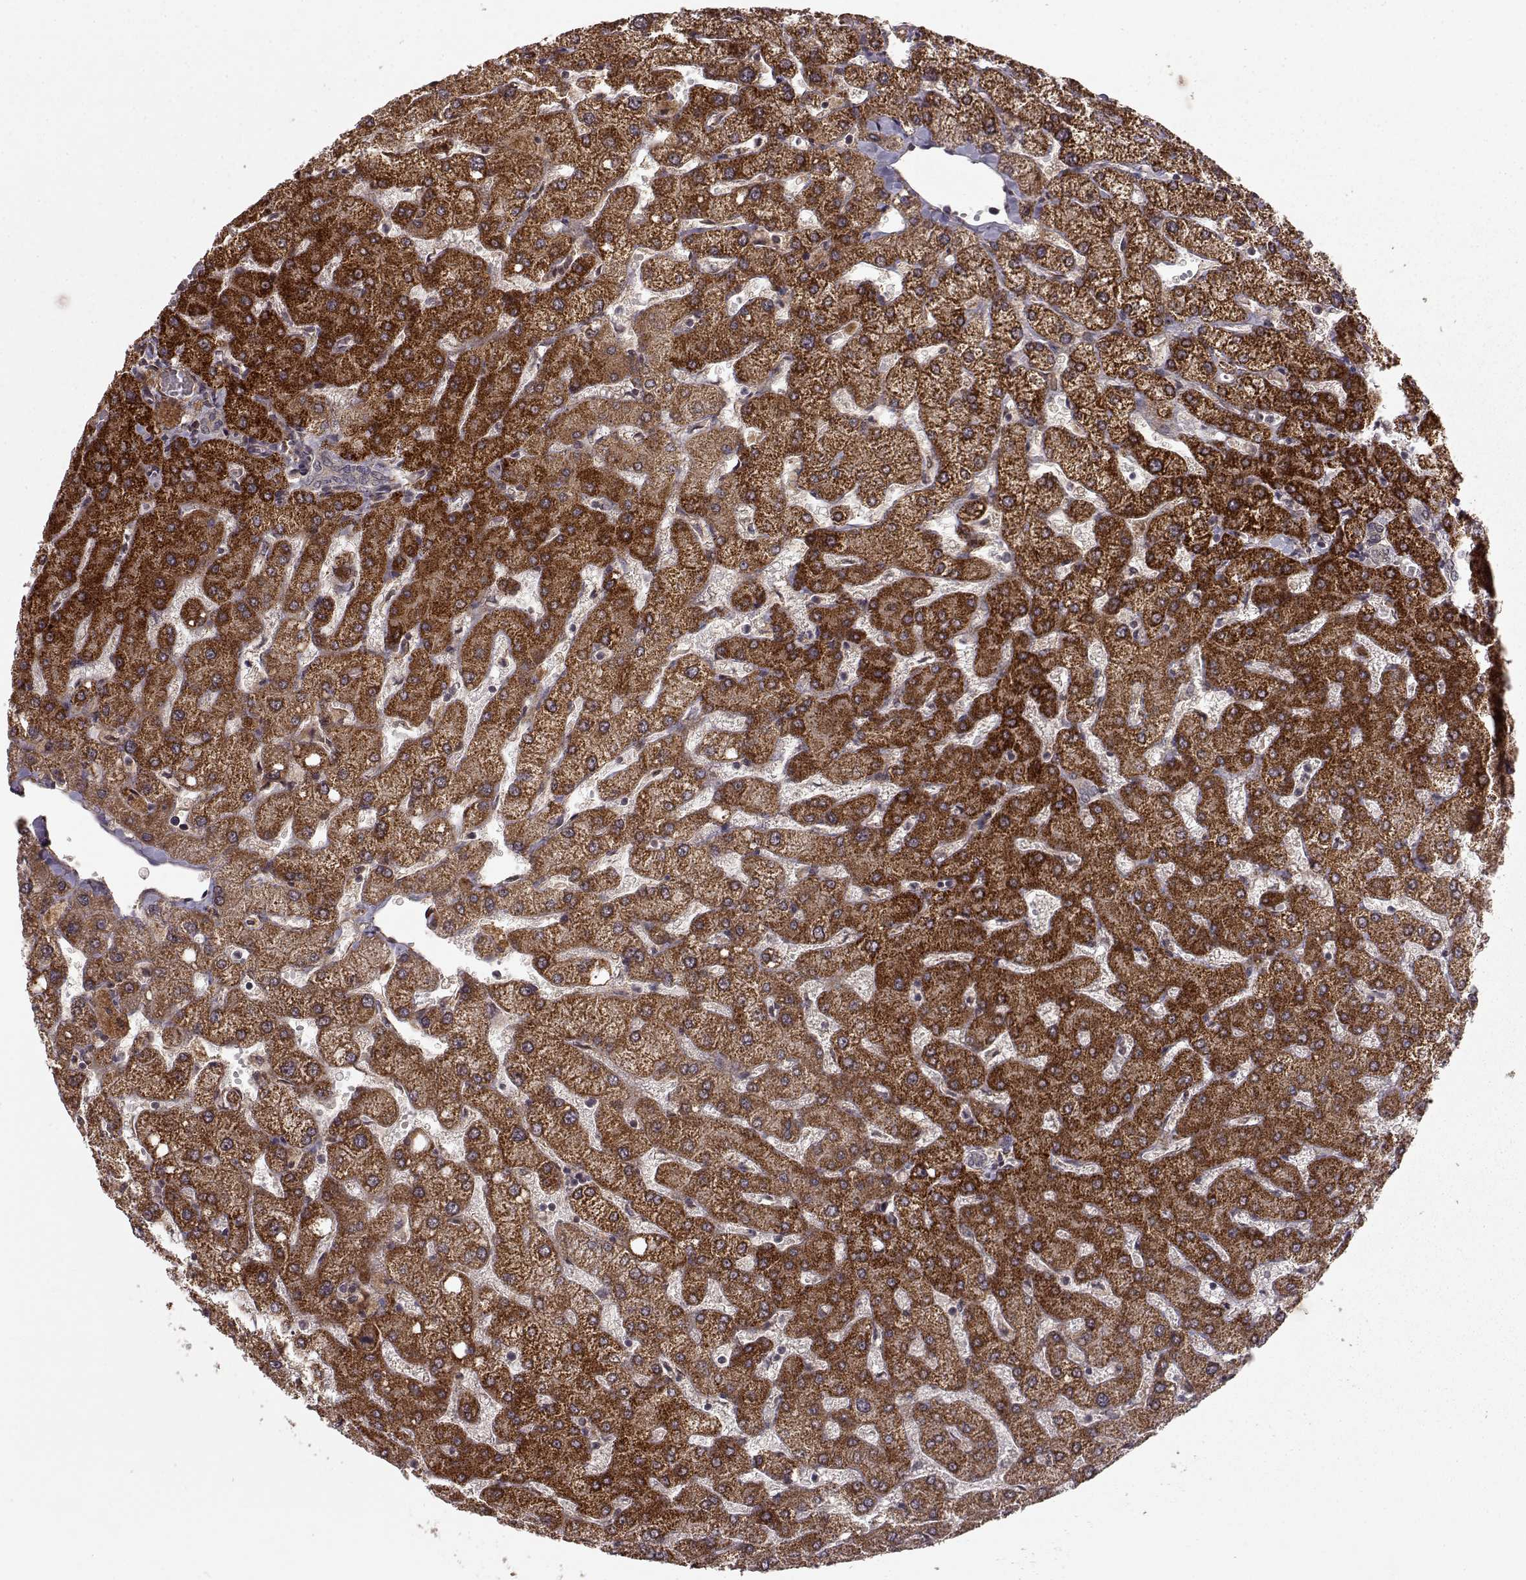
{"staining": {"intensity": "negative", "quantity": "none", "location": "none"}, "tissue": "liver", "cell_type": "Cholangiocytes", "image_type": "normal", "snomed": [{"axis": "morphology", "description": "Normal tissue, NOS"}, {"axis": "topography", "description": "Liver"}], "caption": "This is an IHC micrograph of benign liver. There is no staining in cholangiocytes.", "gene": "FSTL1", "patient": {"sex": "female", "age": 54}}